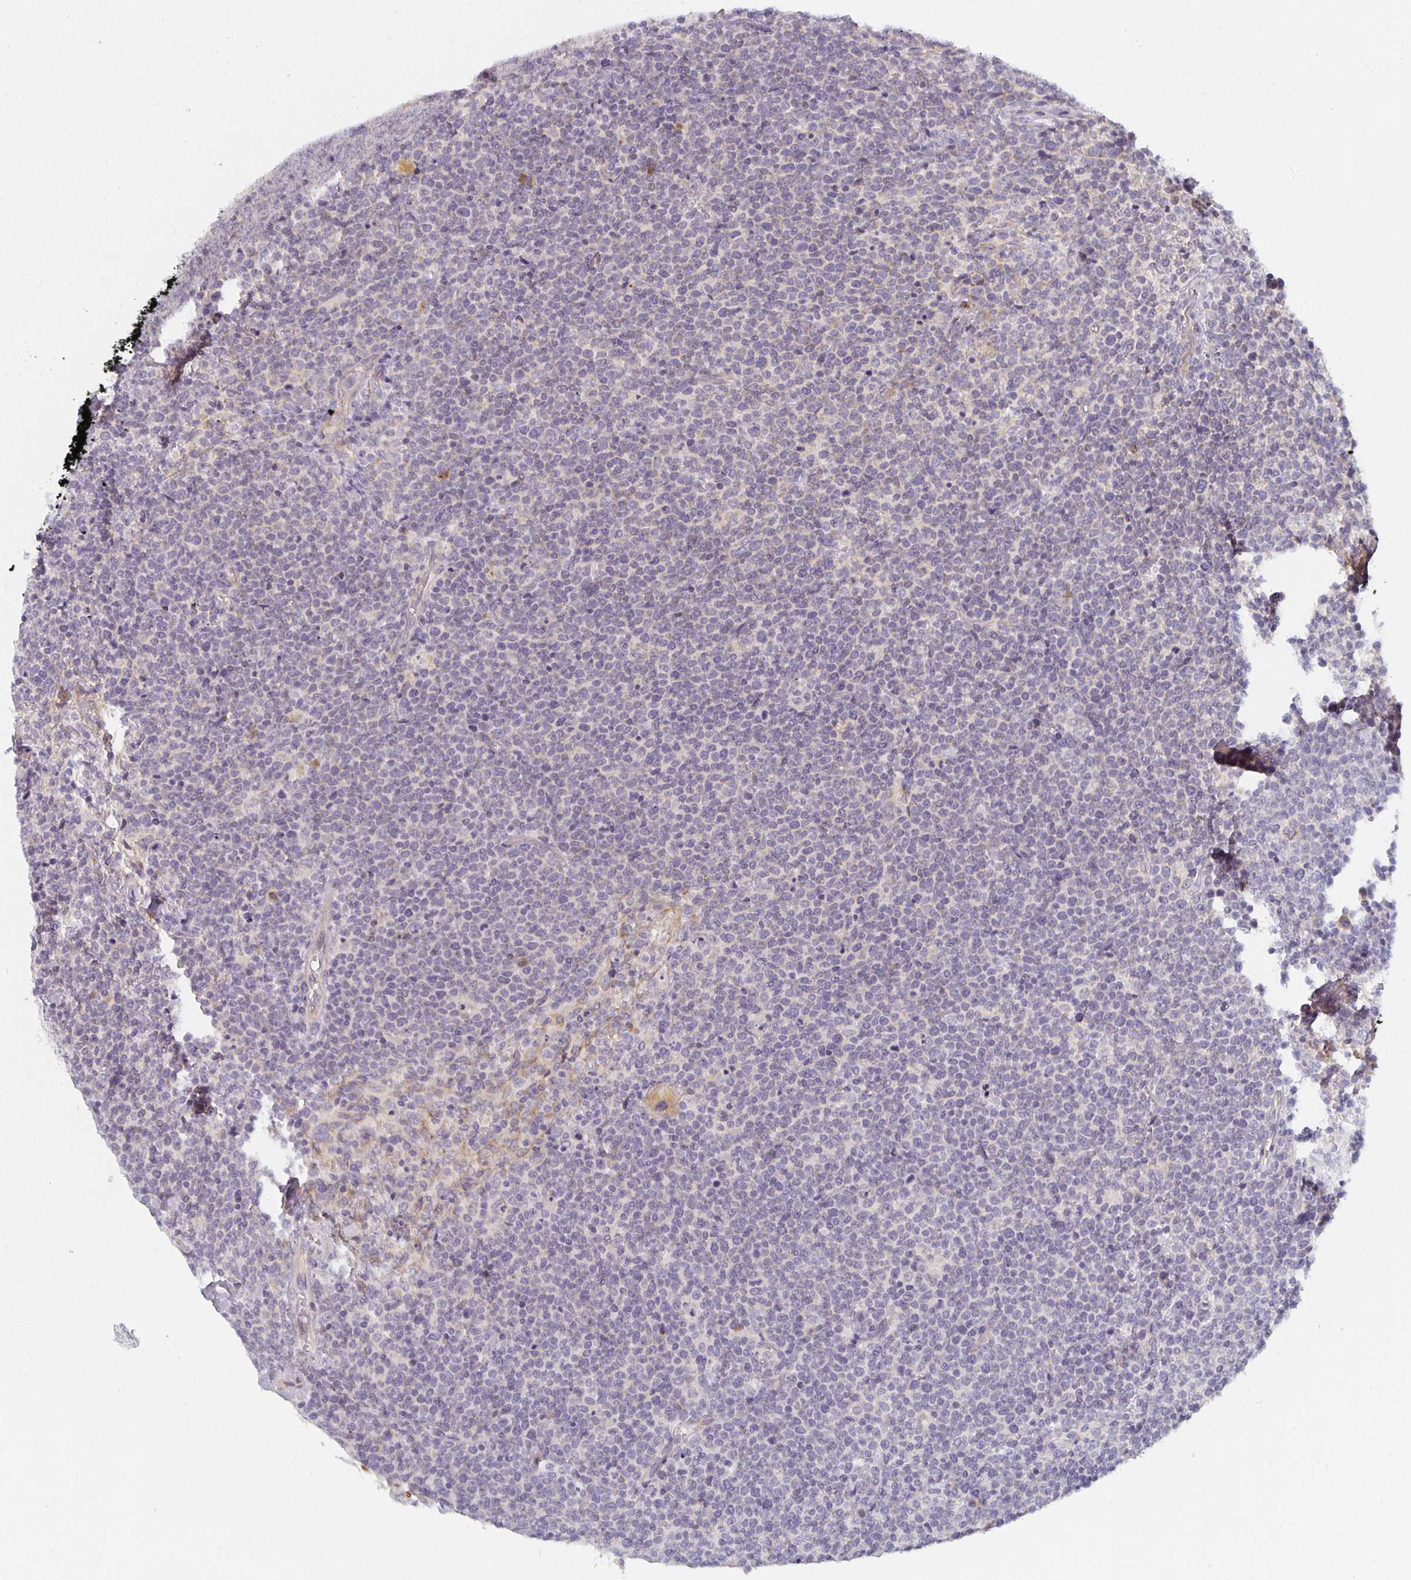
{"staining": {"intensity": "negative", "quantity": "none", "location": "none"}, "tissue": "lymphoma", "cell_type": "Tumor cells", "image_type": "cancer", "snomed": [{"axis": "morphology", "description": "Malignant lymphoma, non-Hodgkin's type, High grade"}, {"axis": "topography", "description": "Lymph node"}], "caption": "IHC of human high-grade malignant lymphoma, non-Hodgkin's type shows no staining in tumor cells.", "gene": "CTHRC1", "patient": {"sex": "male", "age": 61}}